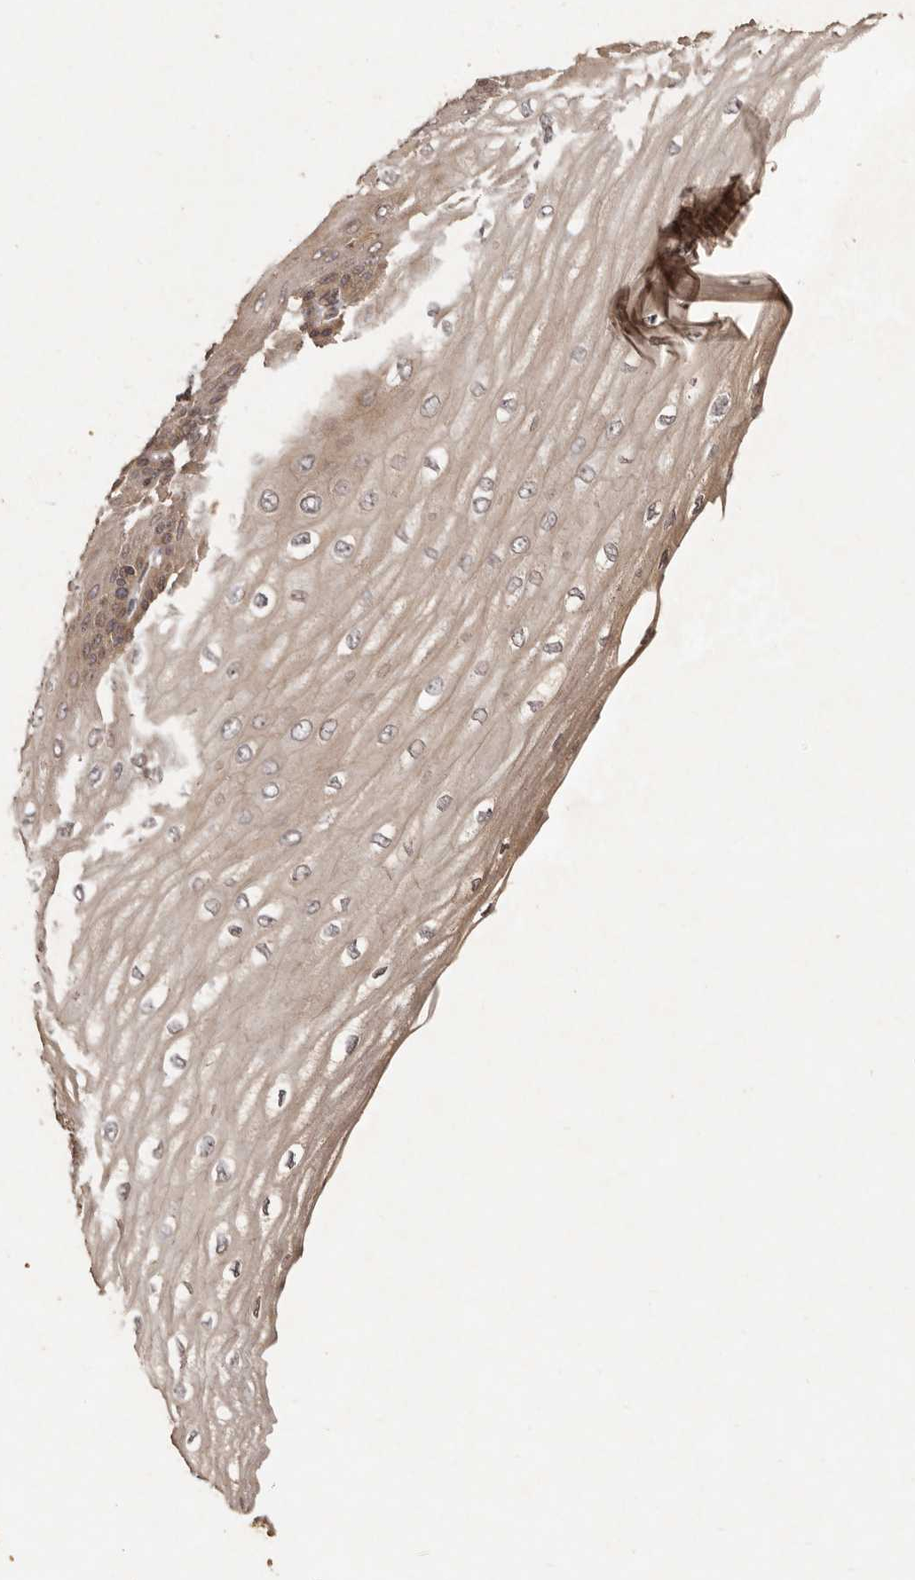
{"staining": {"intensity": "negative", "quantity": "none", "location": "none"}, "tissue": "esophagus", "cell_type": "Squamous epithelial cells", "image_type": "normal", "snomed": [{"axis": "morphology", "description": "Normal tissue, NOS"}, {"axis": "topography", "description": "Esophagus"}], "caption": "Histopathology image shows no significant protein positivity in squamous epithelial cells of unremarkable esophagus.", "gene": "SEMA3A", "patient": {"sex": "male", "age": 60}}